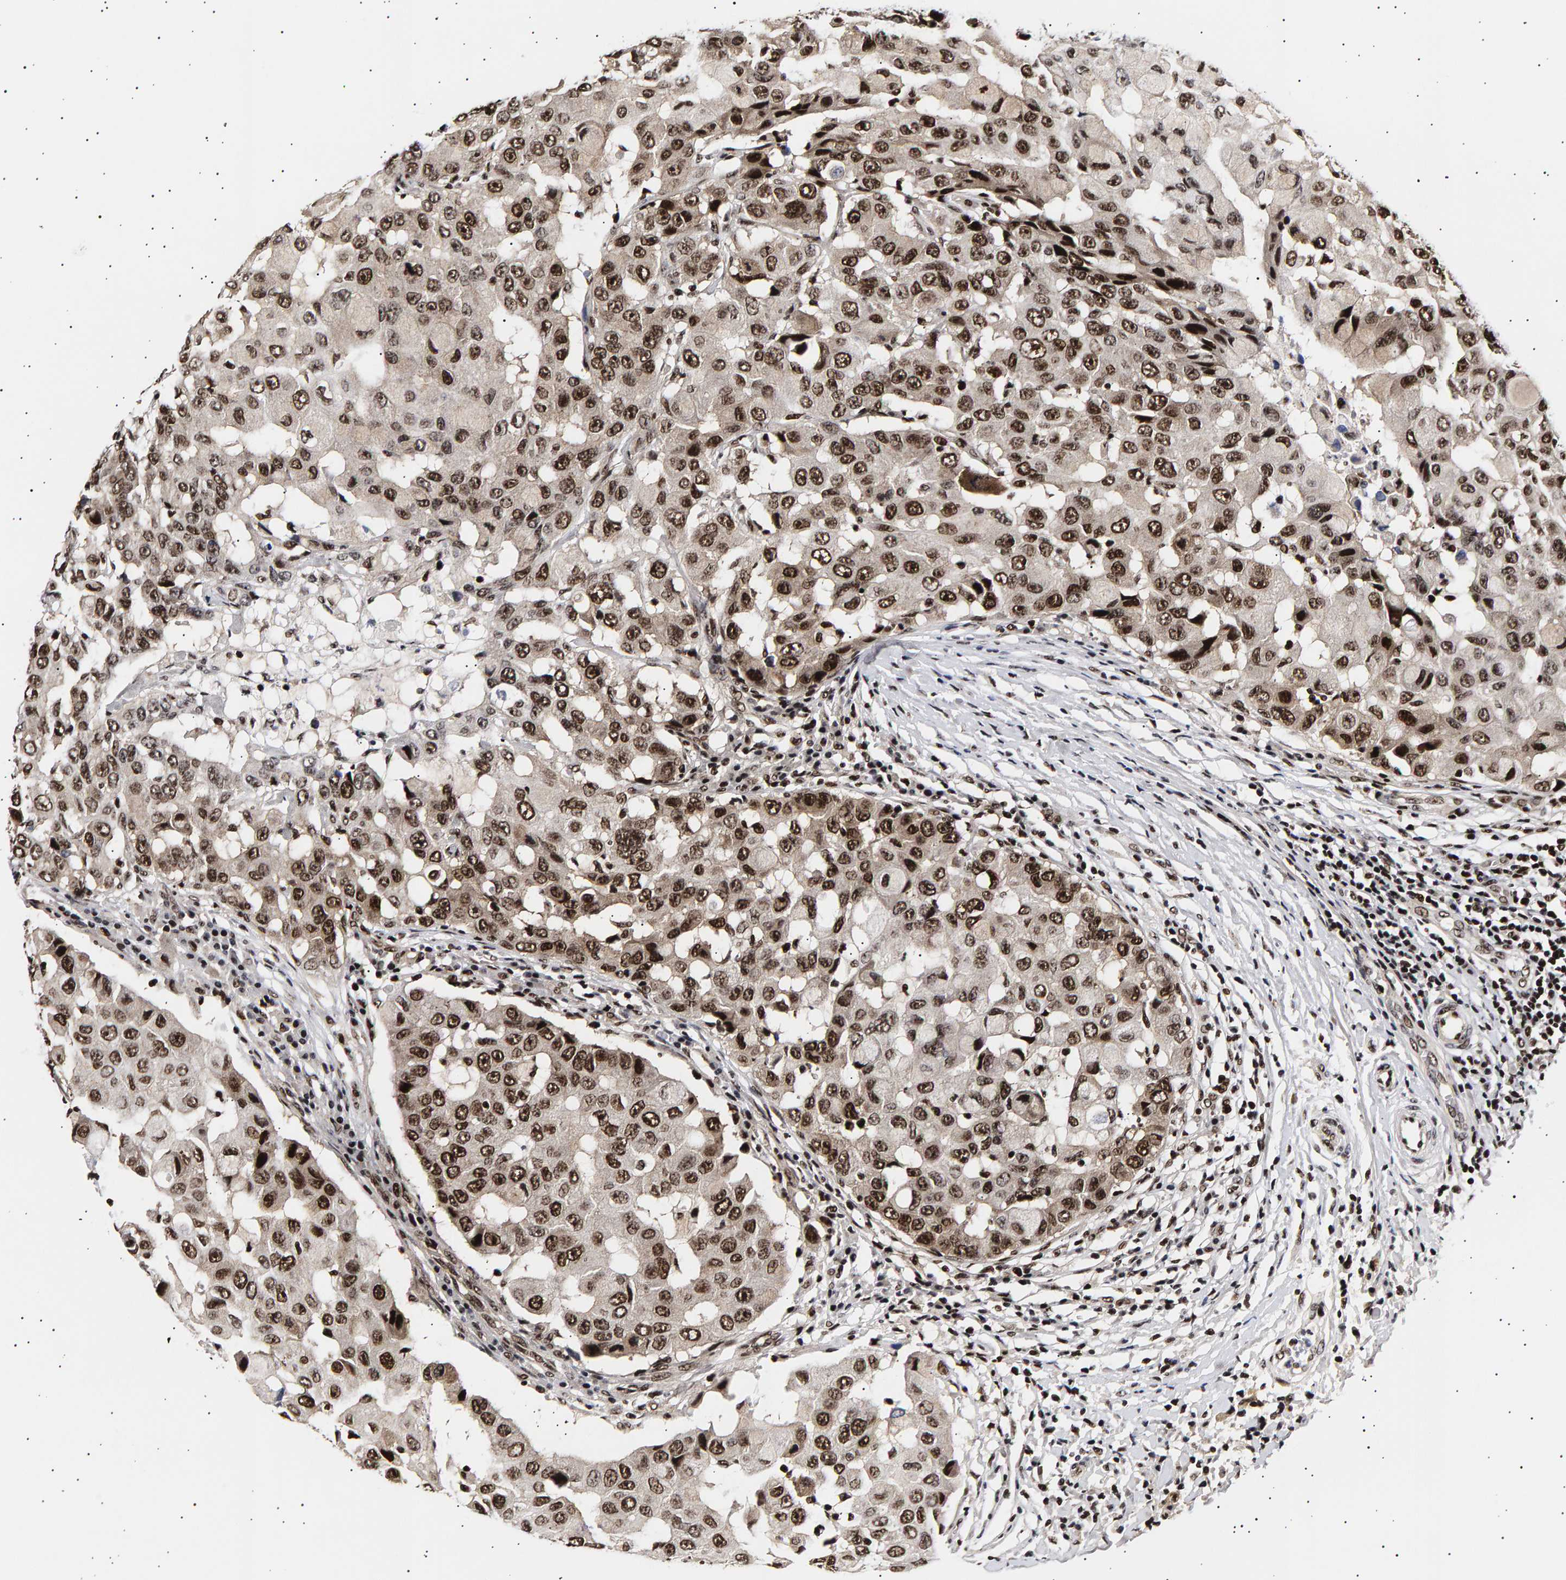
{"staining": {"intensity": "strong", "quantity": ">75%", "location": "nuclear"}, "tissue": "breast cancer", "cell_type": "Tumor cells", "image_type": "cancer", "snomed": [{"axis": "morphology", "description": "Duct carcinoma"}, {"axis": "topography", "description": "Breast"}], "caption": "A high amount of strong nuclear staining is seen in approximately >75% of tumor cells in infiltrating ductal carcinoma (breast) tissue.", "gene": "ANKRD40", "patient": {"sex": "female", "age": 27}}